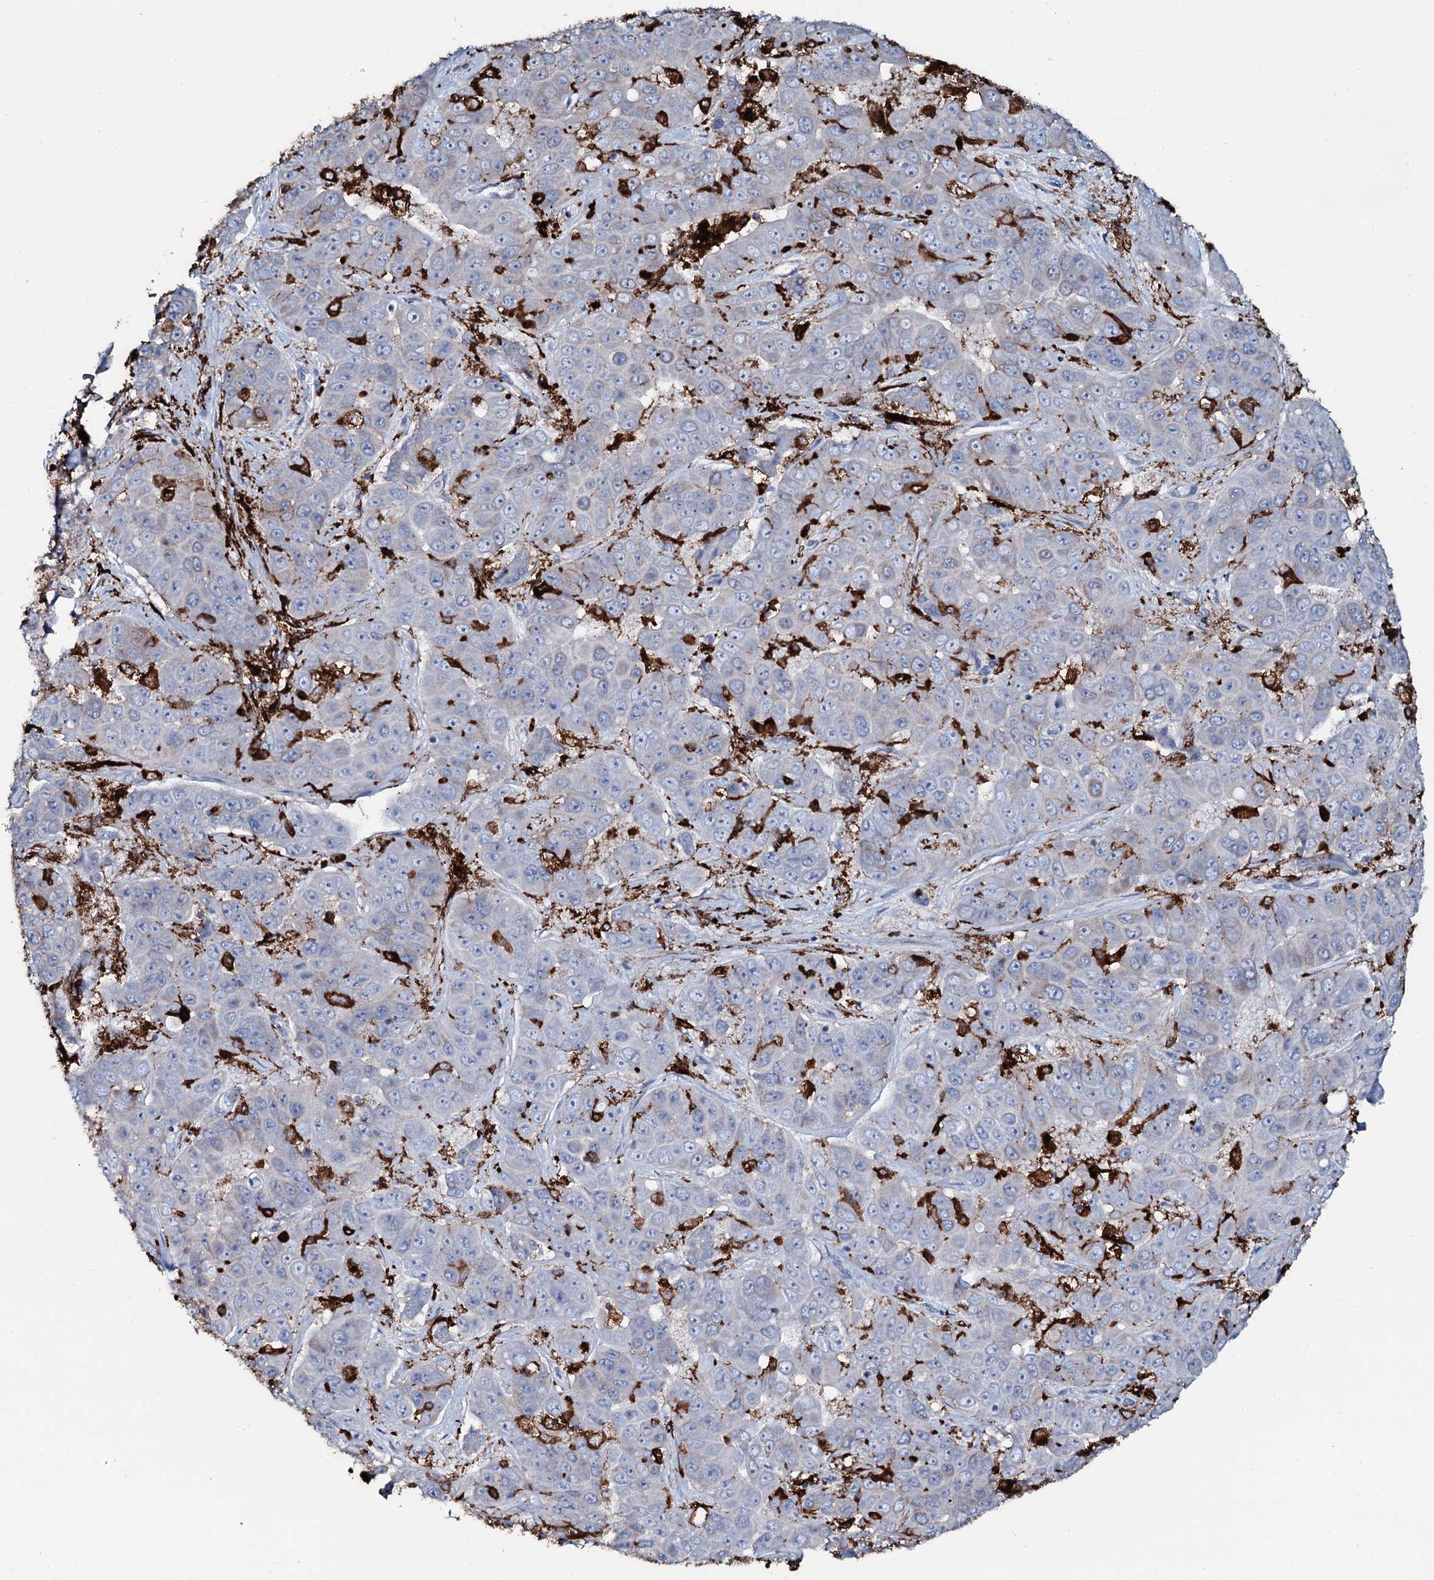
{"staining": {"intensity": "negative", "quantity": "none", "location": "none"}, "tissue": "liver cancer", "cell_type": "Tumor cells", "image_type": "cancer", "snomed": [{"axis": "morphology", "description": "Cholangiocarcinoma"}, {"axis": "topography", "description": "Liver"}], "caption": "A histopathology image of human cholangiocarcinoma (liver) is negative for staining in tumor cells.", "gene": "OSBPL2", "patient": {"sex": "female", "age": 52}}